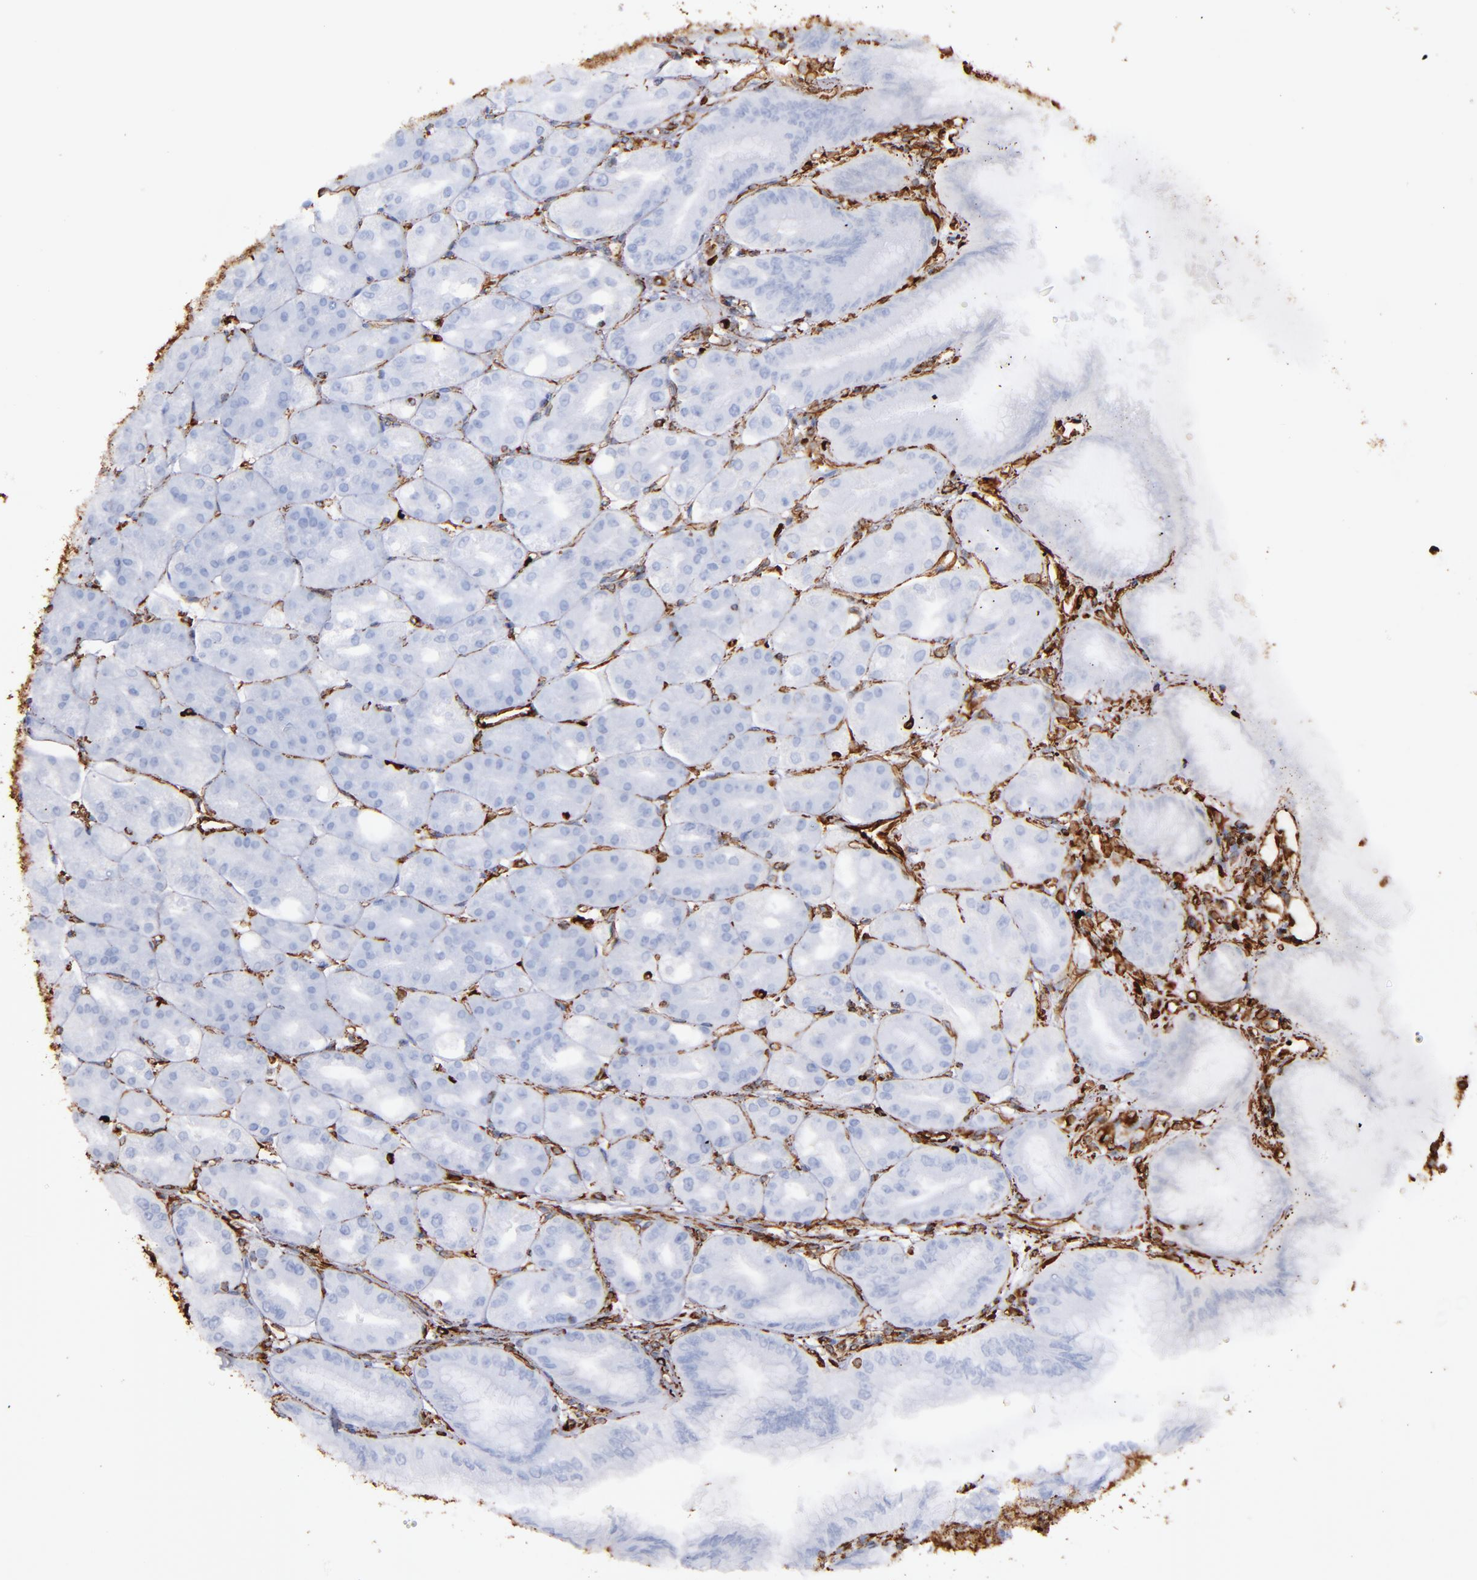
{"staining": {"intensity": "negative", "quantity": "none", "location": "none"}, "tissue": "stomach", "cell_type": "Glandular cells", "image_type": "normal", "snomed": [{"axis": "morphology", "description": "Normal tissue, NOS"}, {"axis": "topography", "description": "Stomach, lower"}], "caption": "Unremarkable stomach was stained to show a protein in brown. There is no significant staining in glandular cells. (Immunohistochemistry, brightfield microscopy, high magnification).", "gene": "VIM", "patient": {"sex": "male", "age": 71}}